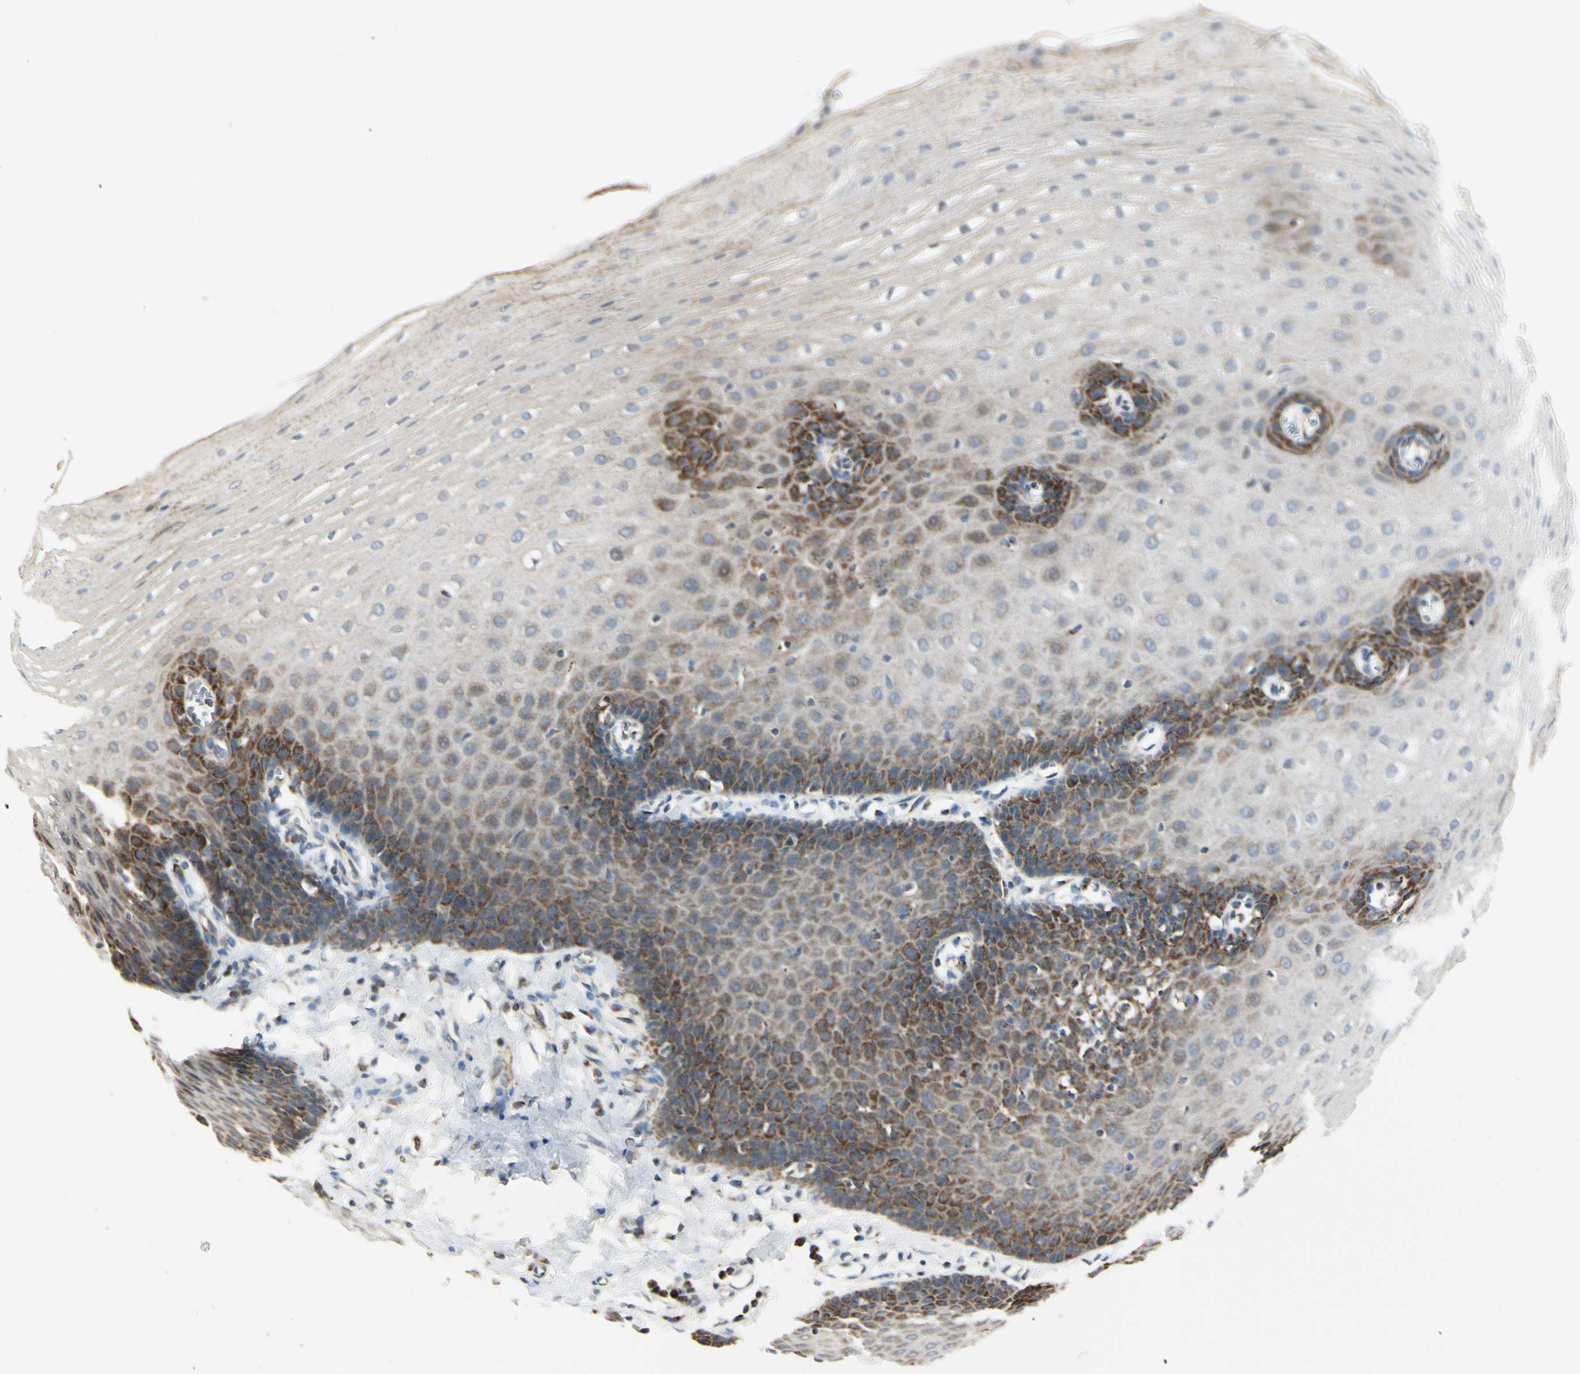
{"staining": {"intensity": "moderate", "quantity": "25%-75%", "location": "cytoplasmic/membranous"}, "tissue": "esophagus", "cell_type": "Squamous epithelial cells", "image_type": "normal", "snomed": [{"axis": "morphology", "description": "Normal tissue, NOS"}, {"axis": "topography", "description": "Esophagus"}], "caption": "Unremarkable esophagus demonstrates moderate cytoplasmic/membranous expression in approximately 25%-75% of squamous epithelial cells Immunohistochemistry stains the protein of interest in brown and the nuclei are stained blue..", "gene": "ANKS6", "patient": {"sex": "male", "age": 70}}